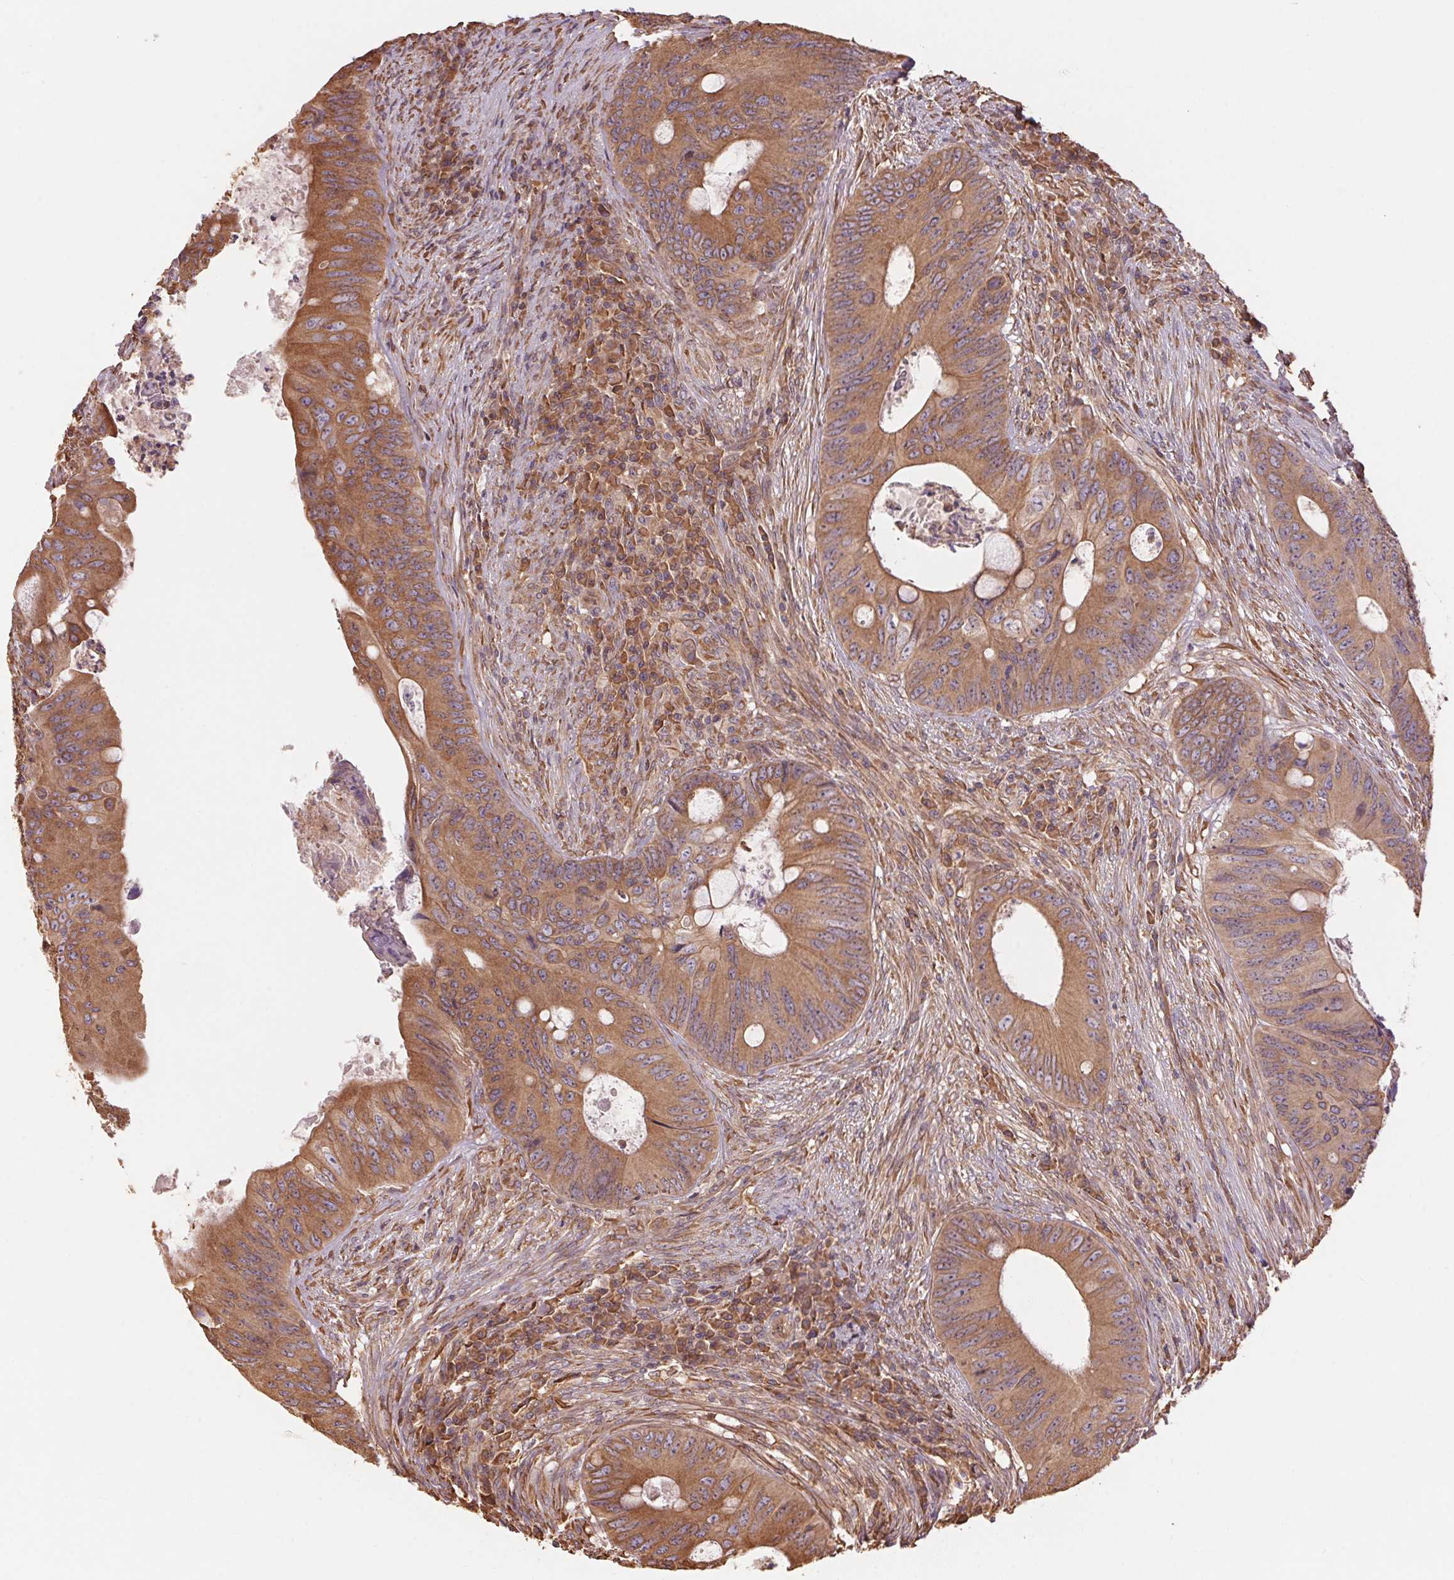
{"staining": {"intensity": "moderate", "quantity": ">75%", "location": "cytoplasmic/membranous"}, "tissue": "colorectal cancer", "cell_type": "Tumor cells", "image_type": "cancer", "snomed": [{"axis": "morphology", "description": "Adenocarcinoma, NOS"}, {"axis": "topography", "description": "Colon"}], "caption": "A high-resolution histopathology image shows immunohistochemistry (IHC) staining of colorectal cancer (adenocarcinoma), which exhibits moderate cytoplasmic/membranous expression in about >75% of tumor cells.", "gene": "C6orf163", "patient": {"sex": "female", "age": 74}}